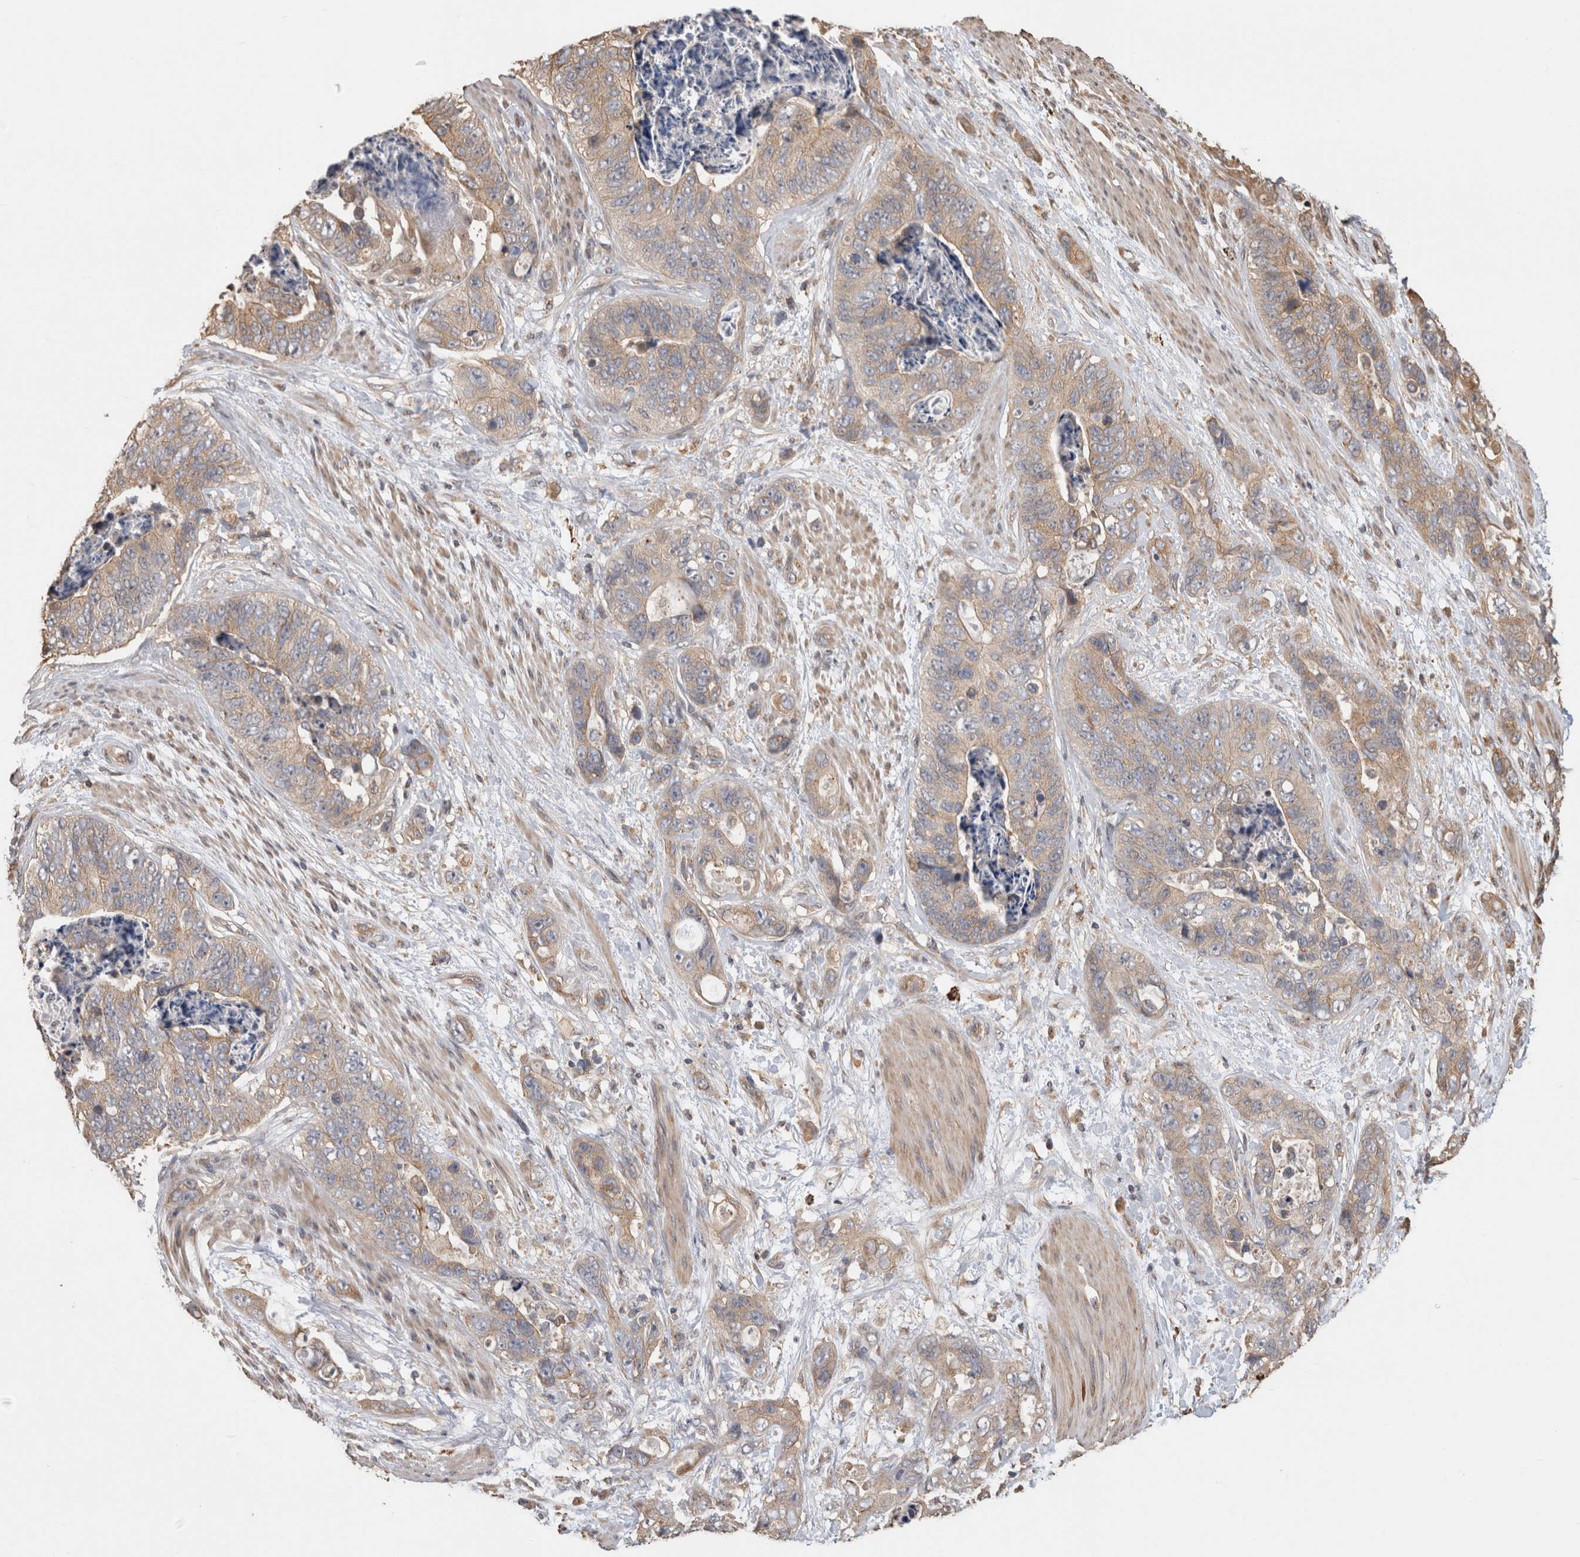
{"staining": {"intensity": "weak", "quantity": ">75%", "location": "cytoplasmic/membranous"}, "tissue": "stomach cancer", "cell_type": "Tumor cells", "image_type": "cancer", "snomed": [{"axis": "morphology", "description": "Normal tissue, NOS"}, {"axis": "morphology", "description": "Adenocarcinoma, NOS"}, {"axis": "topography", "description": "Stomach"}], "caption": "The micrograph reveals immunohistochemical staining of stomach cancer (adenocarcinoma). There is weak cytoplasmic/membranous staining is seen in about >75% of tumor cells. (DAB (3,3'-diaminobenzidine) = brown stain, brightfield microscopy at high magnification).", "gene": "CLIP1", "patient": {"sex": "female", "age": 89}}